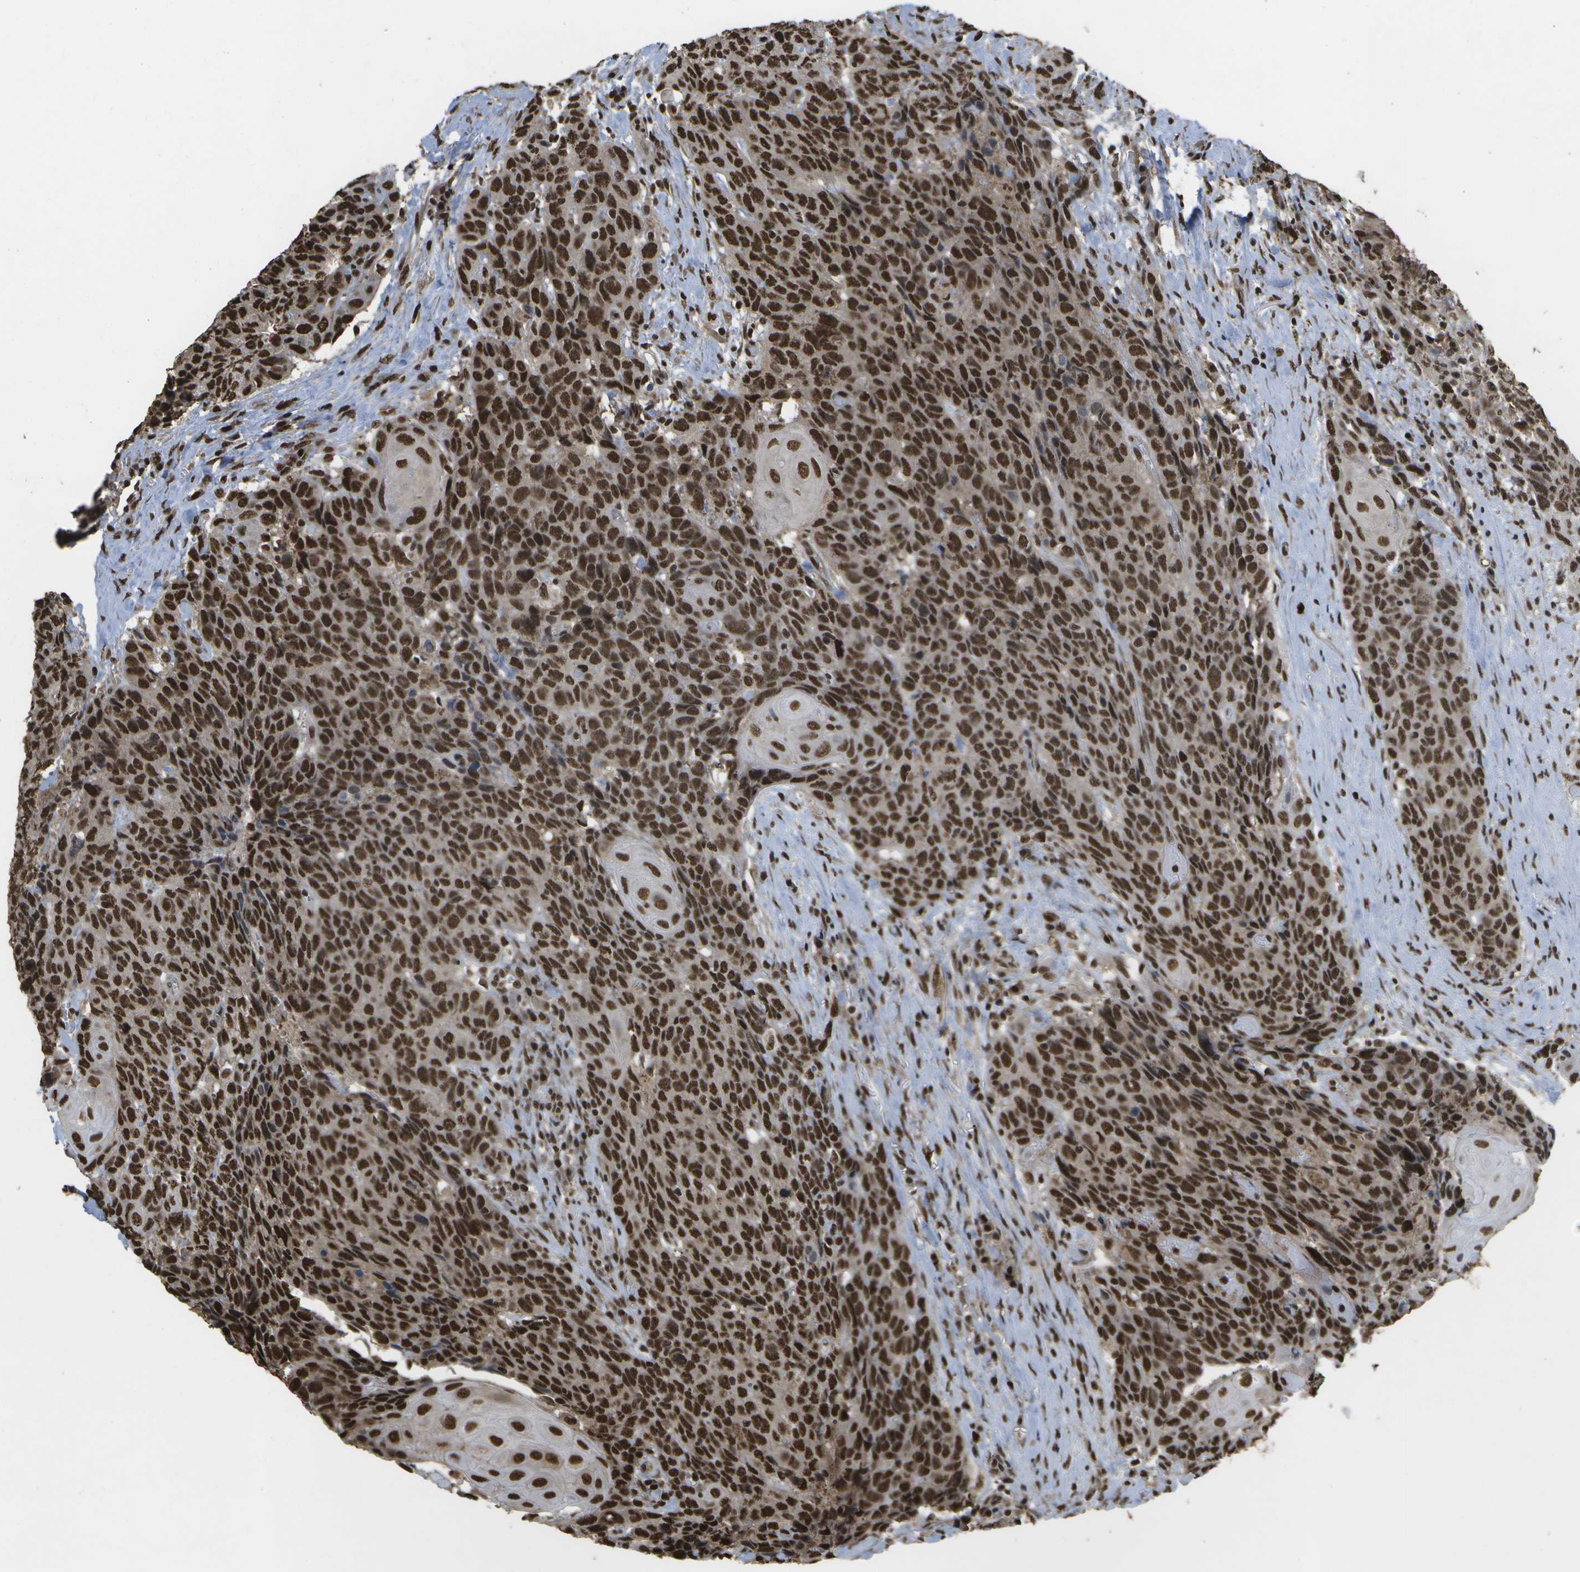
{"staining": {"intensity": "strong", "quantity": ">75%", "location": "nuclear"}, "tissue": "head and neck cancer", "cell_type": "Tumor cells", "image_type": "cancer", "snomed": [{"axis": "morphology", "description": "Squamous cell carcinoma, NOS"}, {"axis": "topography", "description": "Head-Neck"}], "caption": "Strong nuclear expression is appreciated in about >75% of tumor cells in head and neck cancer. The protein is shown in brown color, while the nuclei are stained blue.", "gene": "SPEN", "patient": {"sex": "male", "age": 66}}